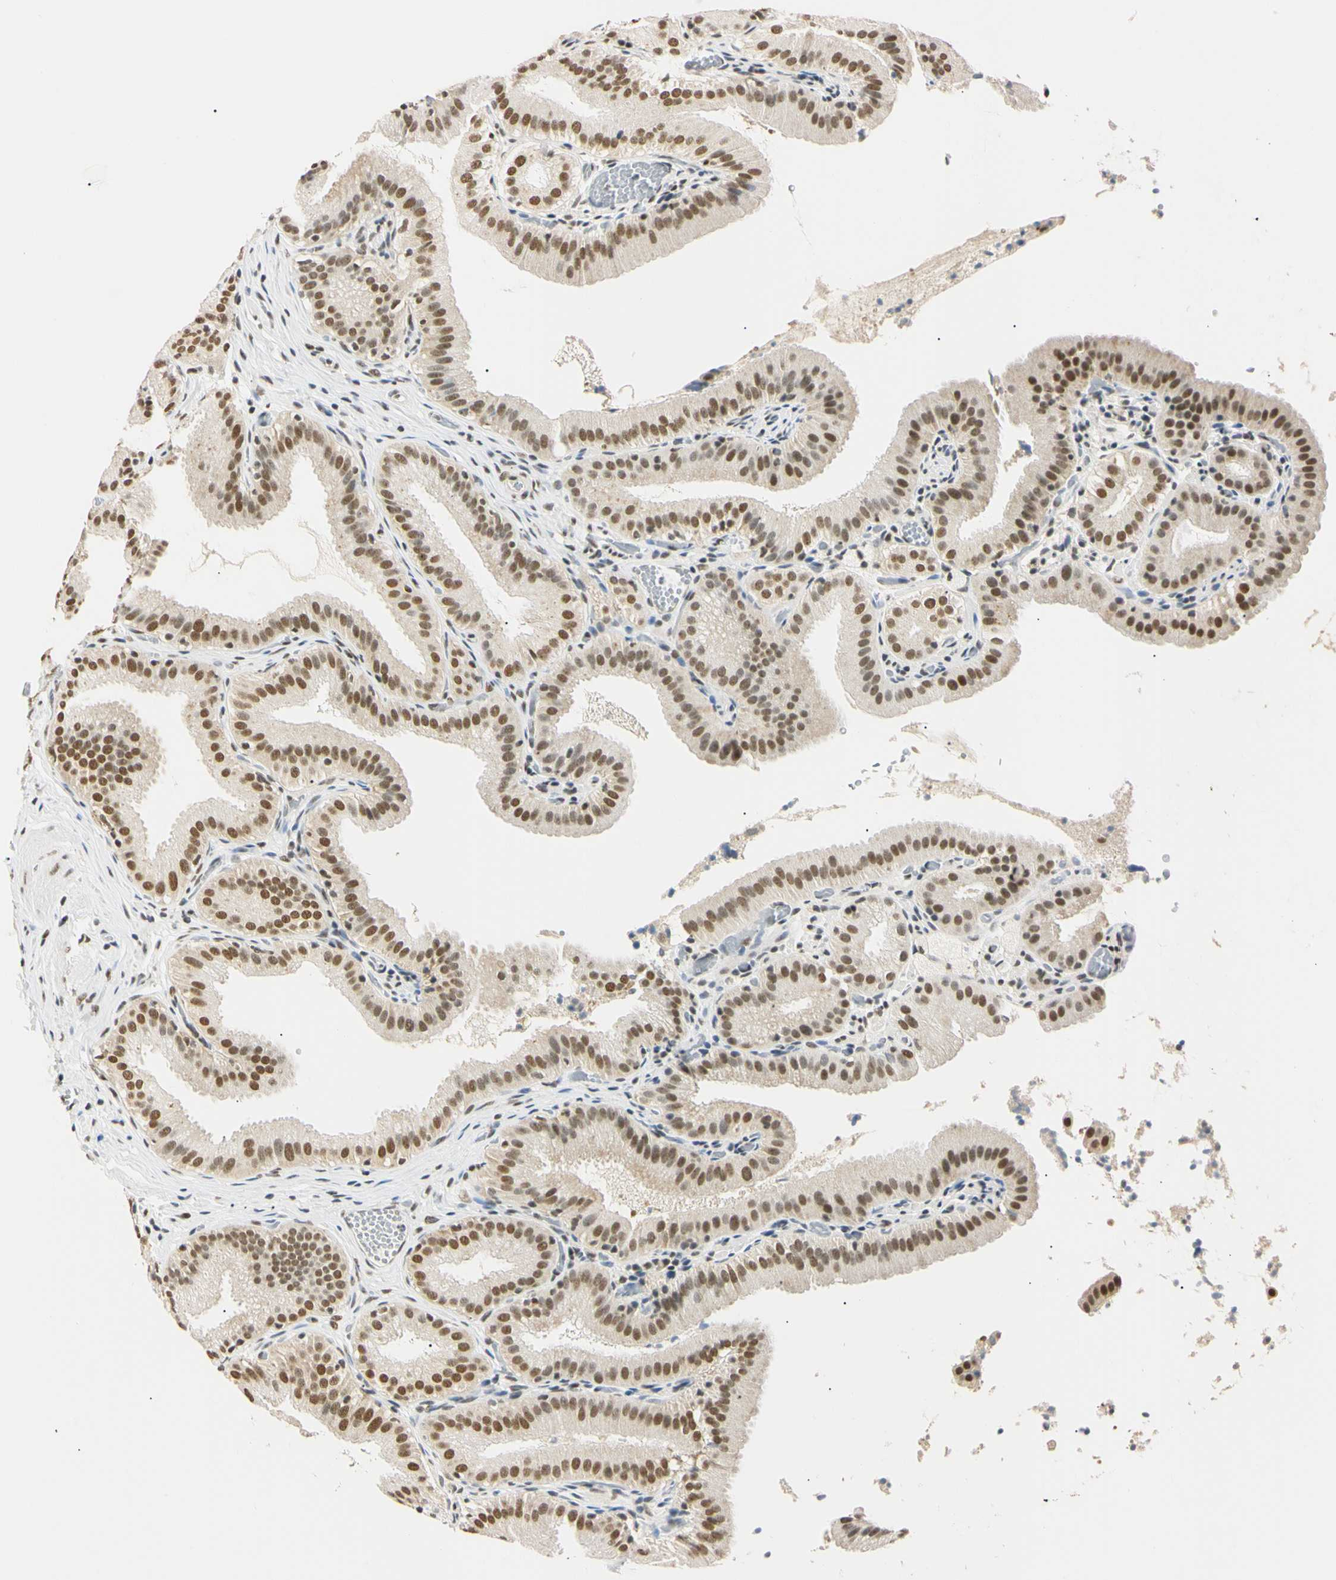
{"staining": {"intensity": "moderate", "quantity": ">75%", "location": "nuclear"}, "tissue": "gallbladder", "cell_type": "Glandular cells", "image_type": "normal", "snomed": [{"axis": "morphology", "description": "Normal tissue, NOS"}, {"axis": "topography", "description": "Gallbladder"}], "caption": "Immunohistochemical staining of normal human gallbladder demonstrates >75% levels of moderate nuclear protein staining in about >75% of glandular cells. (Brightfield microscopy of DAB IHC at high magnification).", "gene": "SMARCA5", "patient": {"sex": "male", "age": 54}}